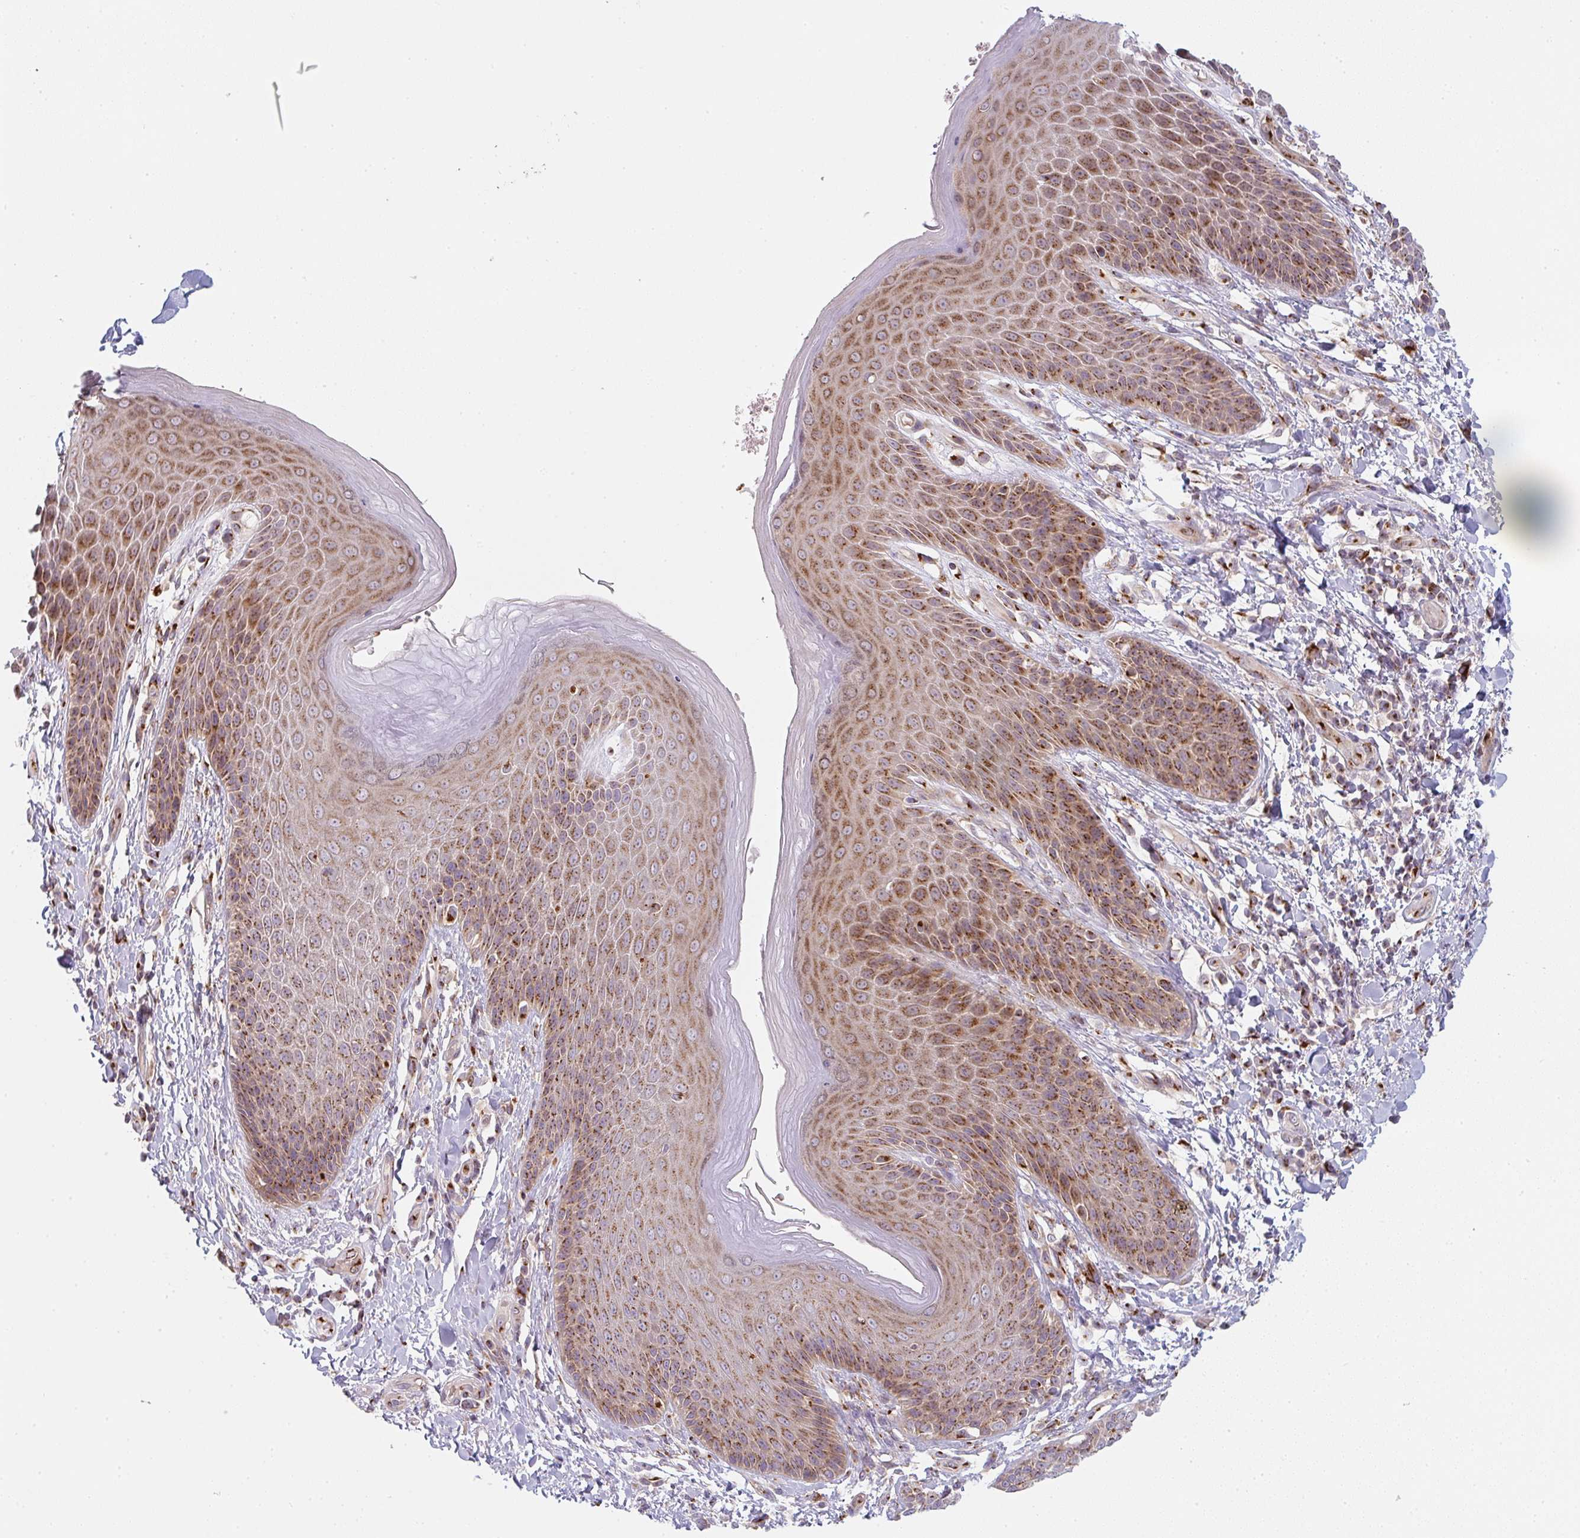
{"staining": {"intensity": "strong", "quantity": ">75%", "location": "cytoplasmic/membranous"}, "tissue": "skin", "cell_type": "Epidermal cells", "image_type": "normal", "snomed": [{"axis": "morphology", "description": "Normal tissue, NOS"}, {"axis": "topography", "description": "Anal"}, {"axis": "topography", "description": "Peripheral nerve tissue"}], "caption": "This histopathology image exhibits IHC staining of normal human skin, with high strong cytoplasmic/membranous positivity in approximately >75% of epidermal cells.", "gene": "GVQW3", "patient": {"sex": "male", "age": 51}}